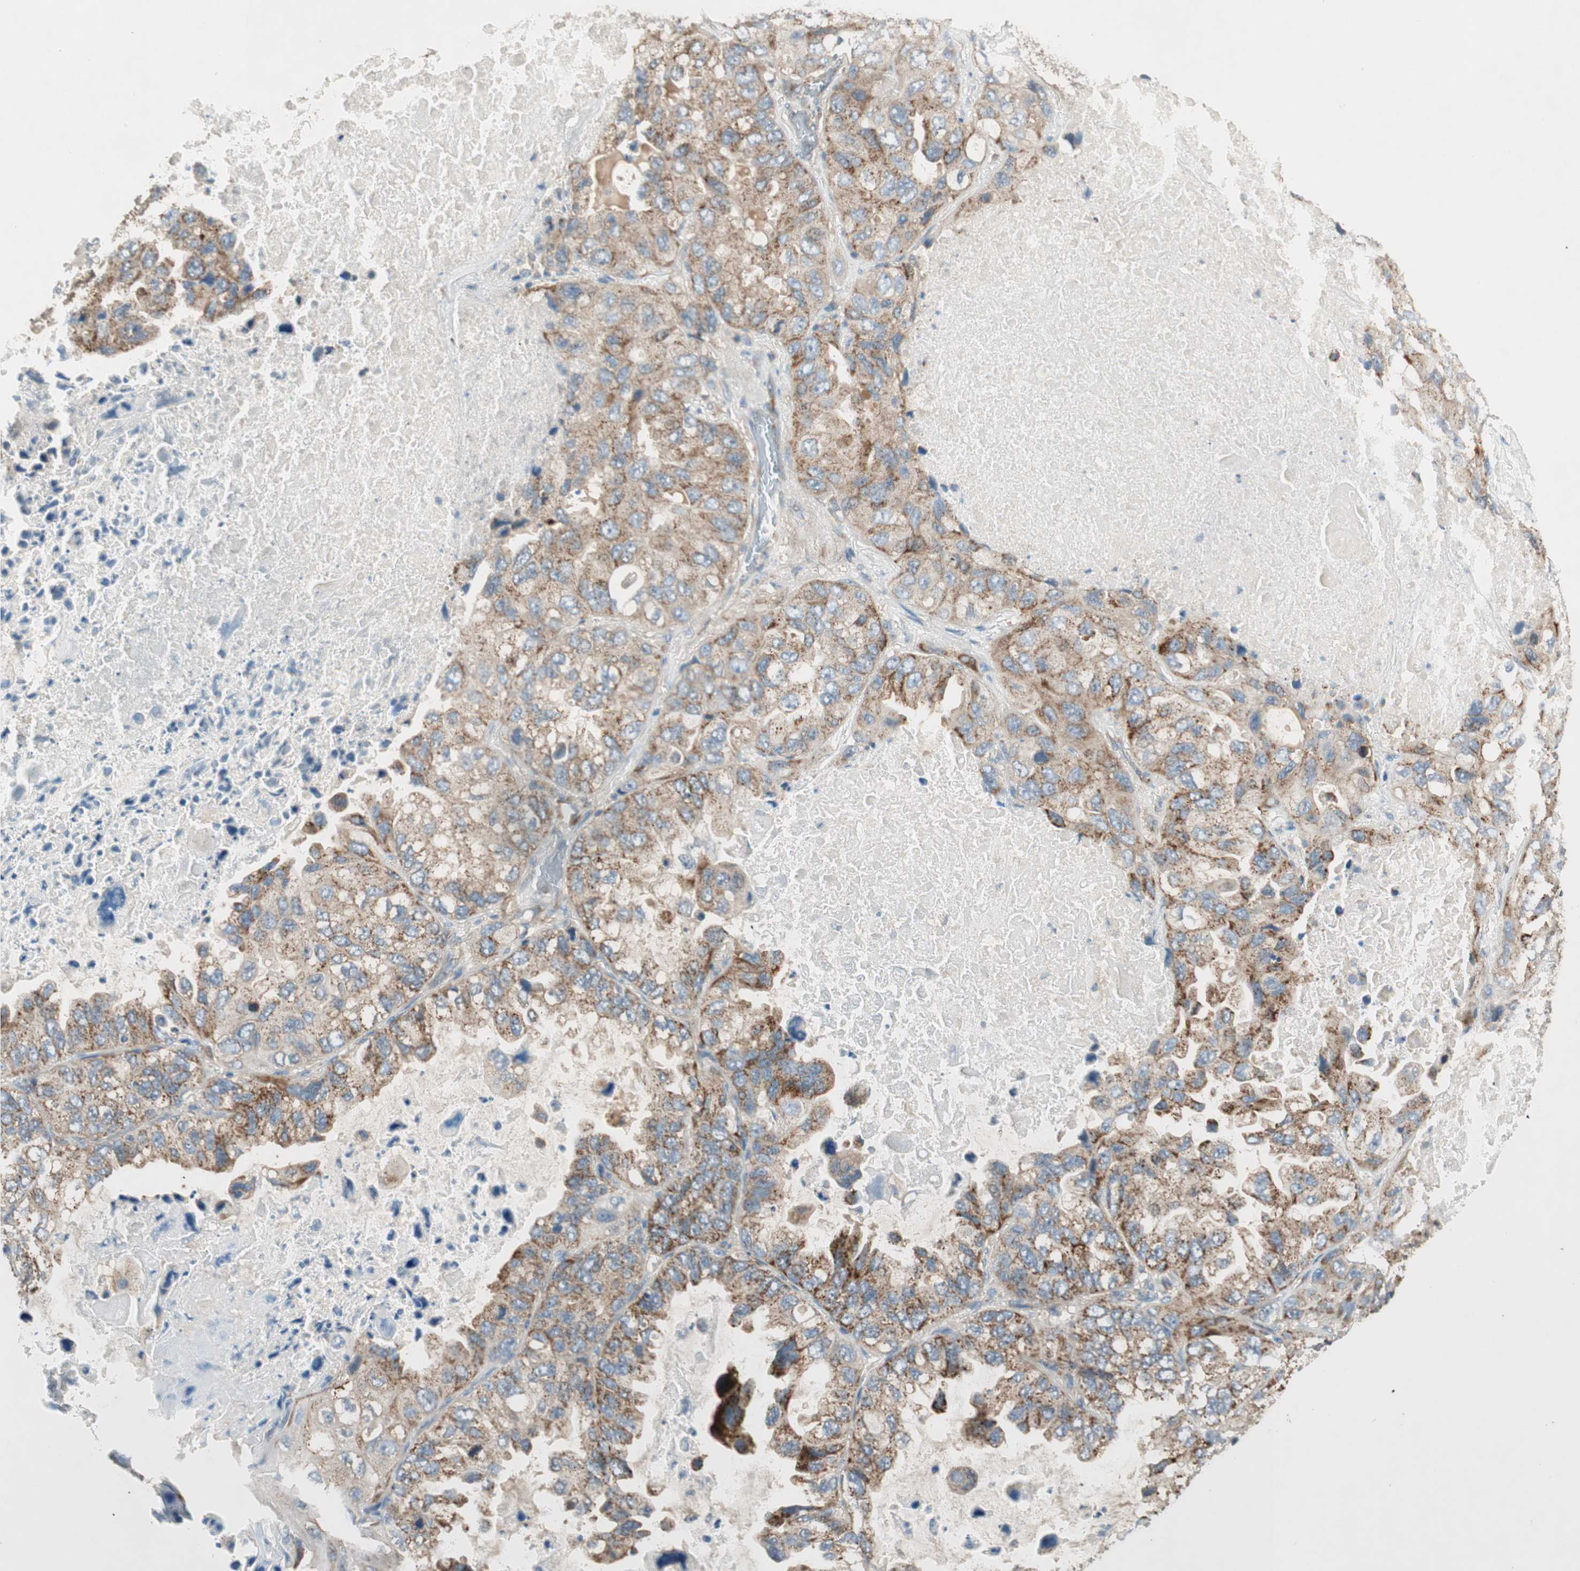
{"staining": {"intensity": "moderate", "quantity": ">75%", "location": "cytoplasmic/membranous"}, "tissue": "lung cancer", "cell_type": "Tumor cells", "image_type": "cancer", "snomed": [{"axis": "morphology", "description": "Squamous cell carcinoma, NOS"}, {"axis": "topography", "description": "Lung"}], "caption": "Immunohistochemistry (DAB) staining of human lung cancer shows moderate cytoplasmic/membranous protein staining in approximately >75% of tumor cells.", "gene": "CC2D1A", "patient": {"sex": "female", "age": 73}}